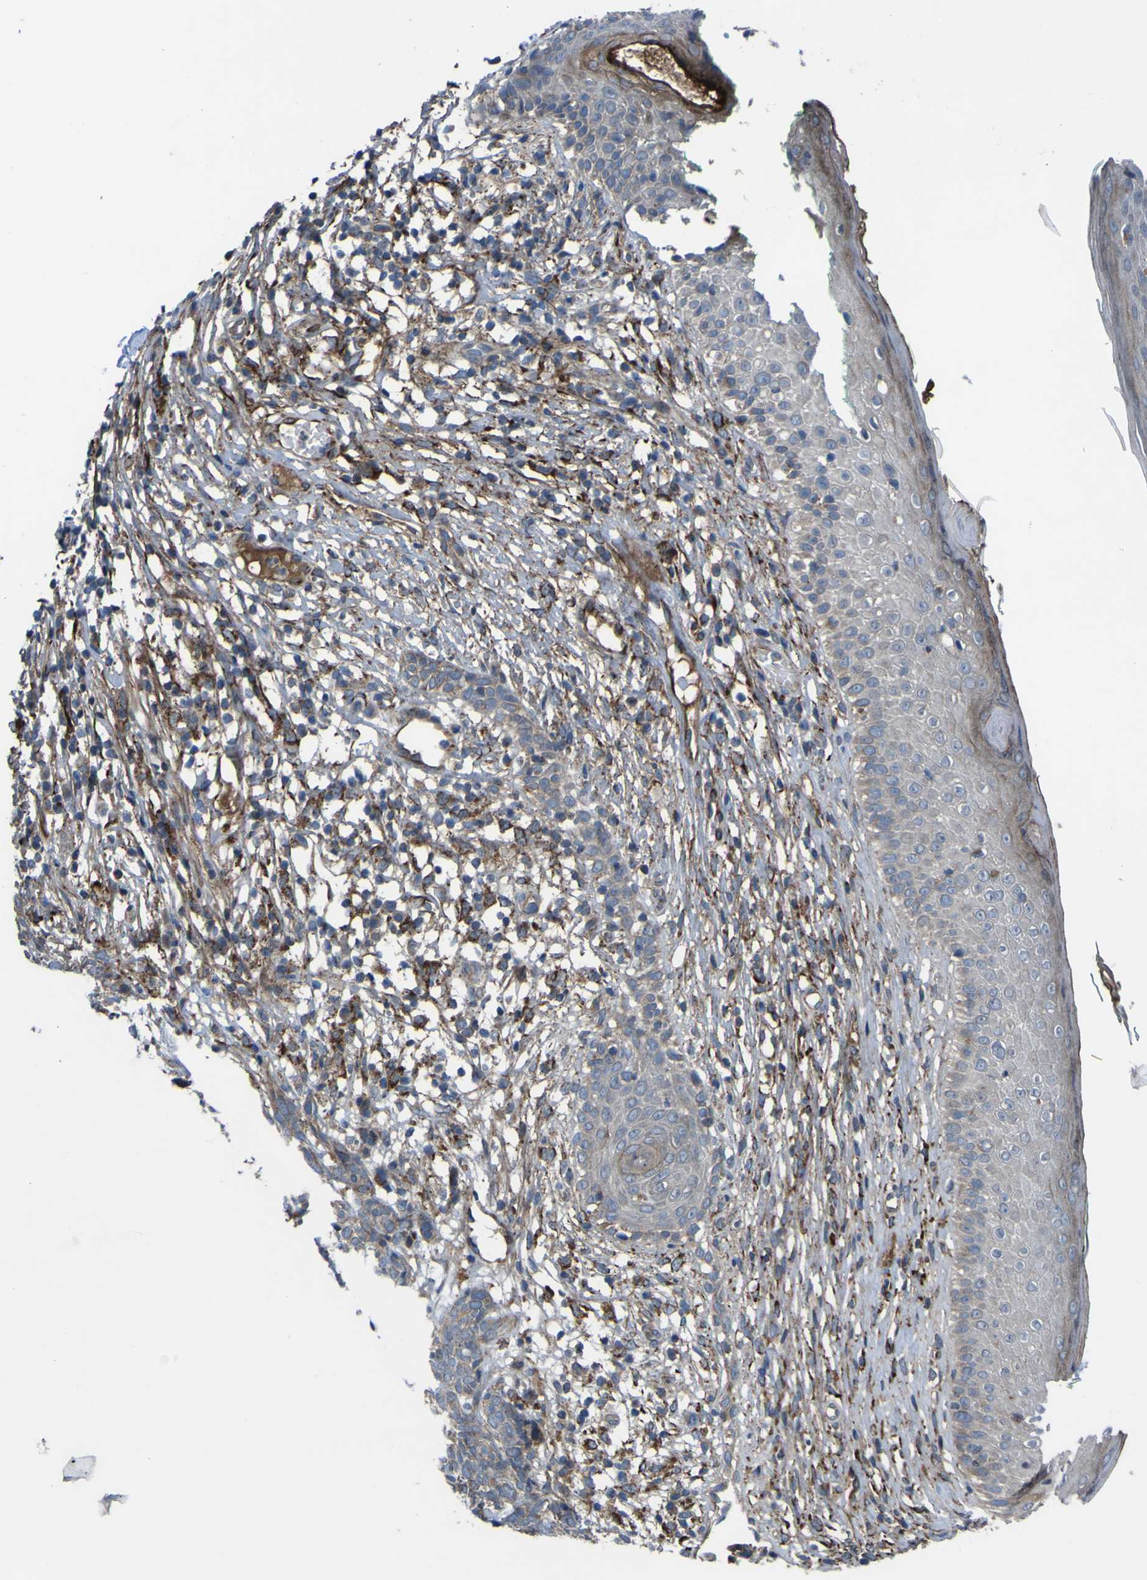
{"staining": {"intensity": "weak", "quantity": "<25%", "location": "cytoplasmic/membranous"}, "tissue": "skin cancer", "cell_type": "Tumor cells", "image_type": "cancer", "snomed": [{"axis": "morphology", "description": "Basal cell carcinoma"}, {"axis": "topography", "description": "Skin"}], "caption": "Tumor cells are negative for protein expression in human skin cancer.", "gene": "GPLD1", "patient": {"sex": "female", "age": 84}}